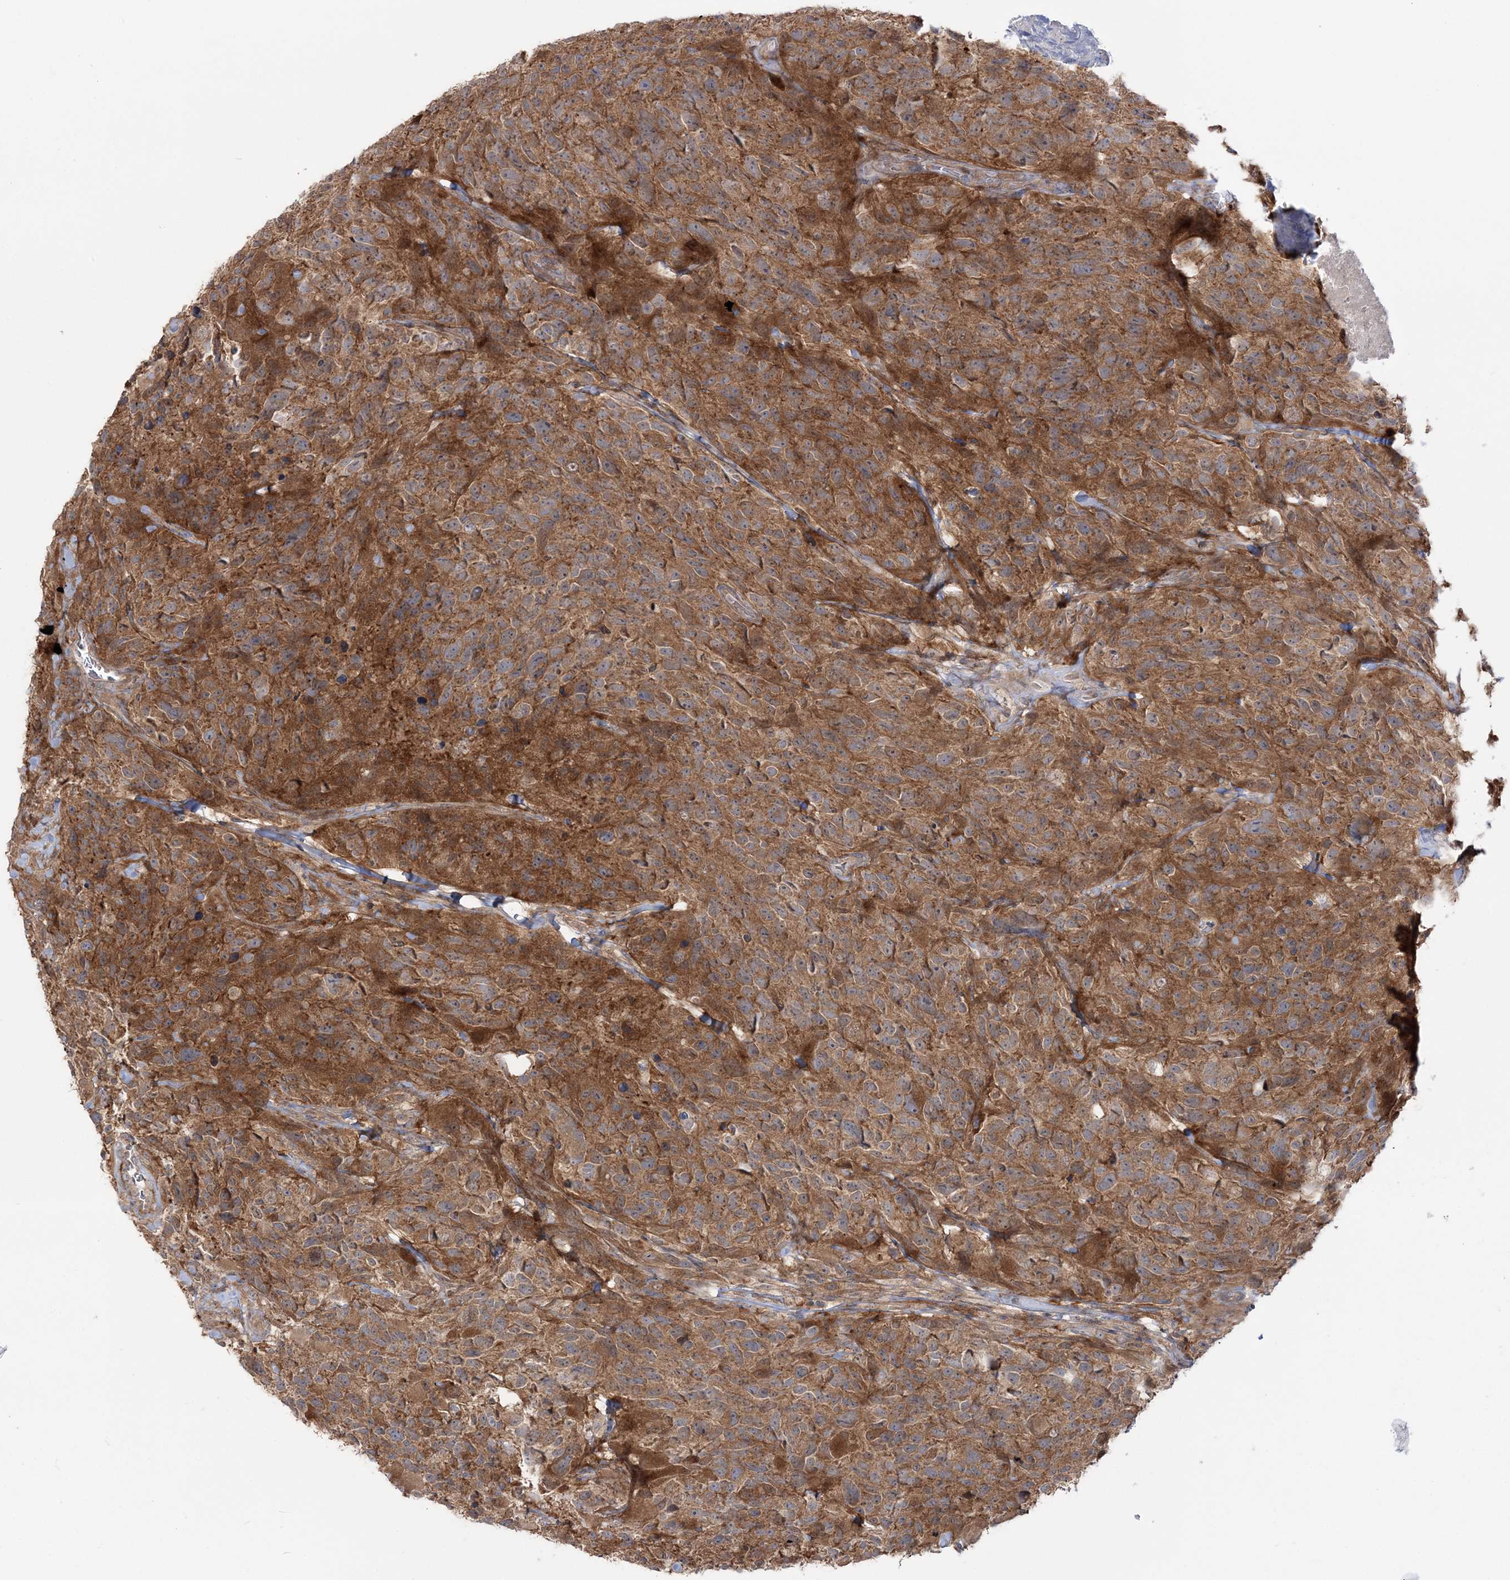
{"staining": {"intensity": "moderate", "quantity": ">75%", "location": "cytoplasmic/membranous"}, "tissue": "glioma", "cell_type": "Tumor cells", "image_type": "cancer", "snomed": [{"axis": "morphology", "description": "Glioma, malignant, High grade"}, {"axis": "topography", "description": "Brain"}], "caption": "A photomicrograph of malignant glioma (high-grade) stained for a protein demonstrates moderate cytoplasmic/membranous brown staining in tumor cells.", "gene": "MOCS2", "patient": {"sex": "male", "age": 69}}